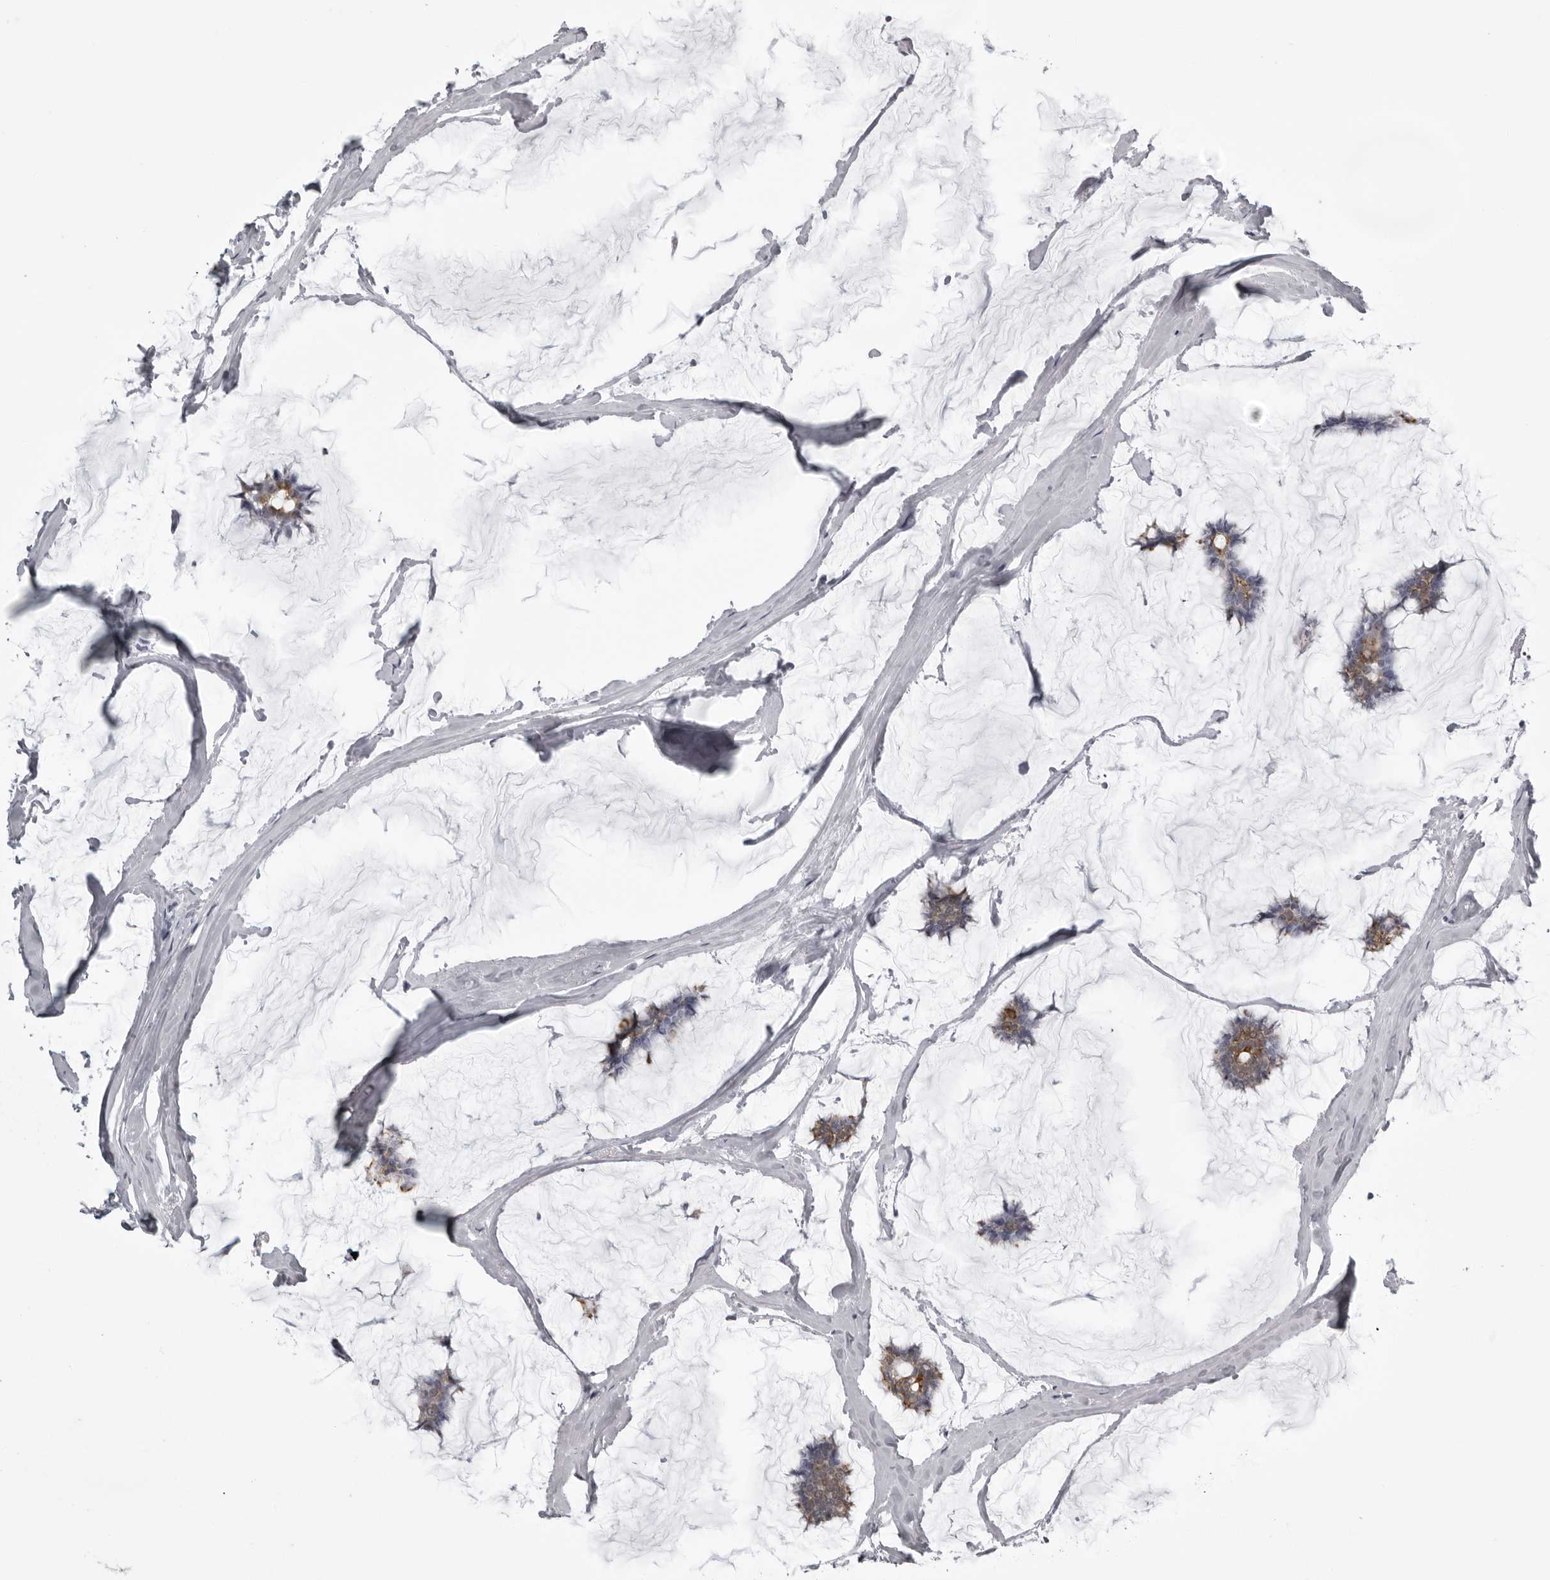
{"staining": {"intensity": "moderate", "quantity": ">75%", "location": "cytoplasmic/membranous"}, "tissue": "breast cancer", "cell_type": "Tumor cells", "image_type": "cancer", "snomed": [{"axis": "morphology", "description": "Duct carcinoma"}, {"axis": "topography", "description": "Breast"}], "caption": "High-magnification brightfield microscopy of breast cancer stained with DAB (3,3'-diaminobenzidine) (brown) and counterstained with hematoxylin (blue). tumor cells exhibit moderate cytoplasmic/membranous expression is seen in approximately>75% of cells.", "gene": "UROD", "patient": {"sex": "female", "age": 93}}